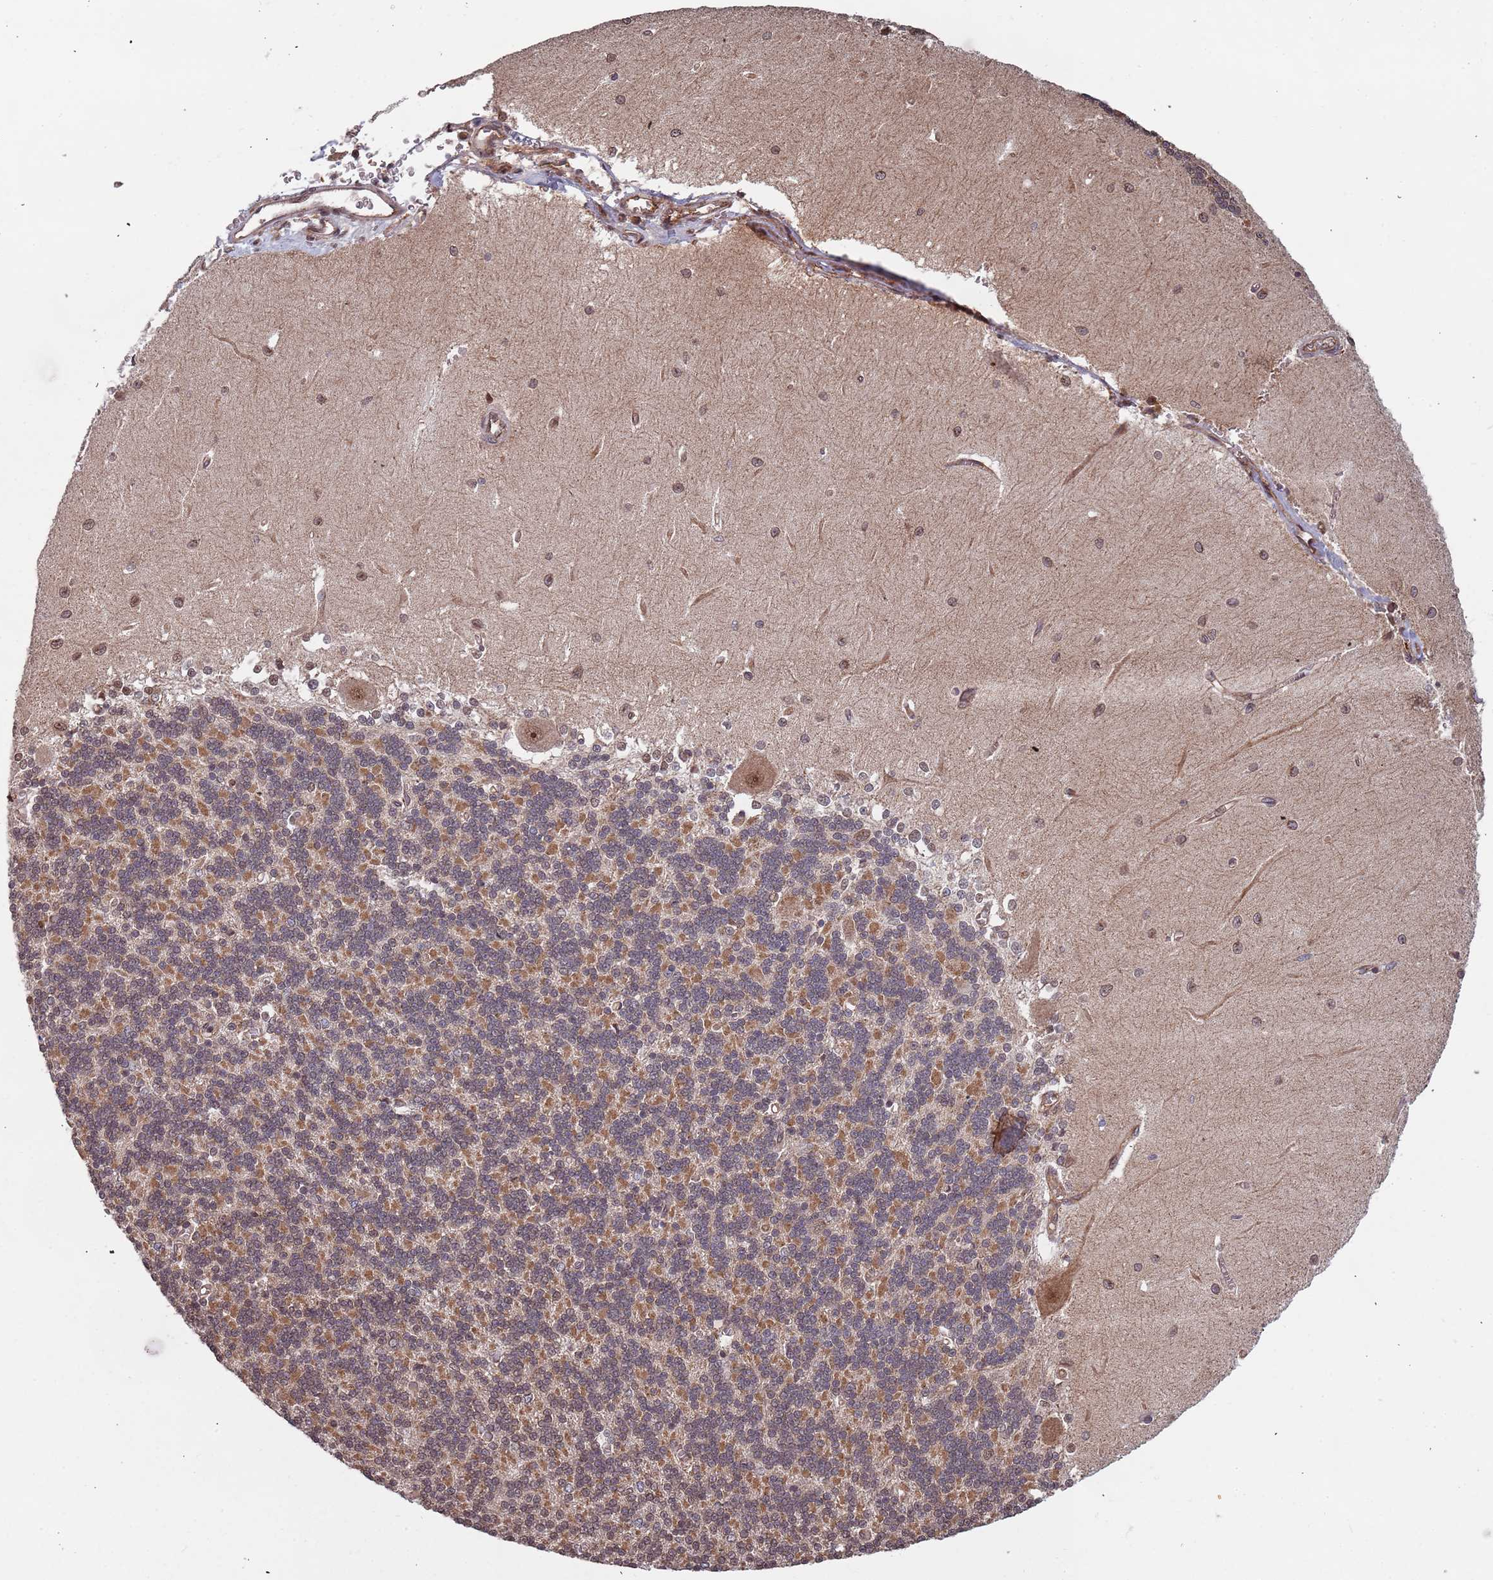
{"staining": {"intensity": "moderate", "quantity": "25%-75%", "location": "cytoplasmic/membranous"}, "tissue": "cerebellum", "cell_type": "Cells in granular layer", "image_type": "normal", "snomed": [{"axis": "morphology", "description": "Normal tissue, NOS"}, {"axis": "topography", "description": "Cerebellum"}], "caption": "This photomicrograph reveals IHC staining of normal cerebellum, with medium moderate cytoplasmic/membranous expression in approximately 25%-75% of cells in granular layer.", "gene": "DCHS1", "patient": {"sex": "male", "age": 37}}